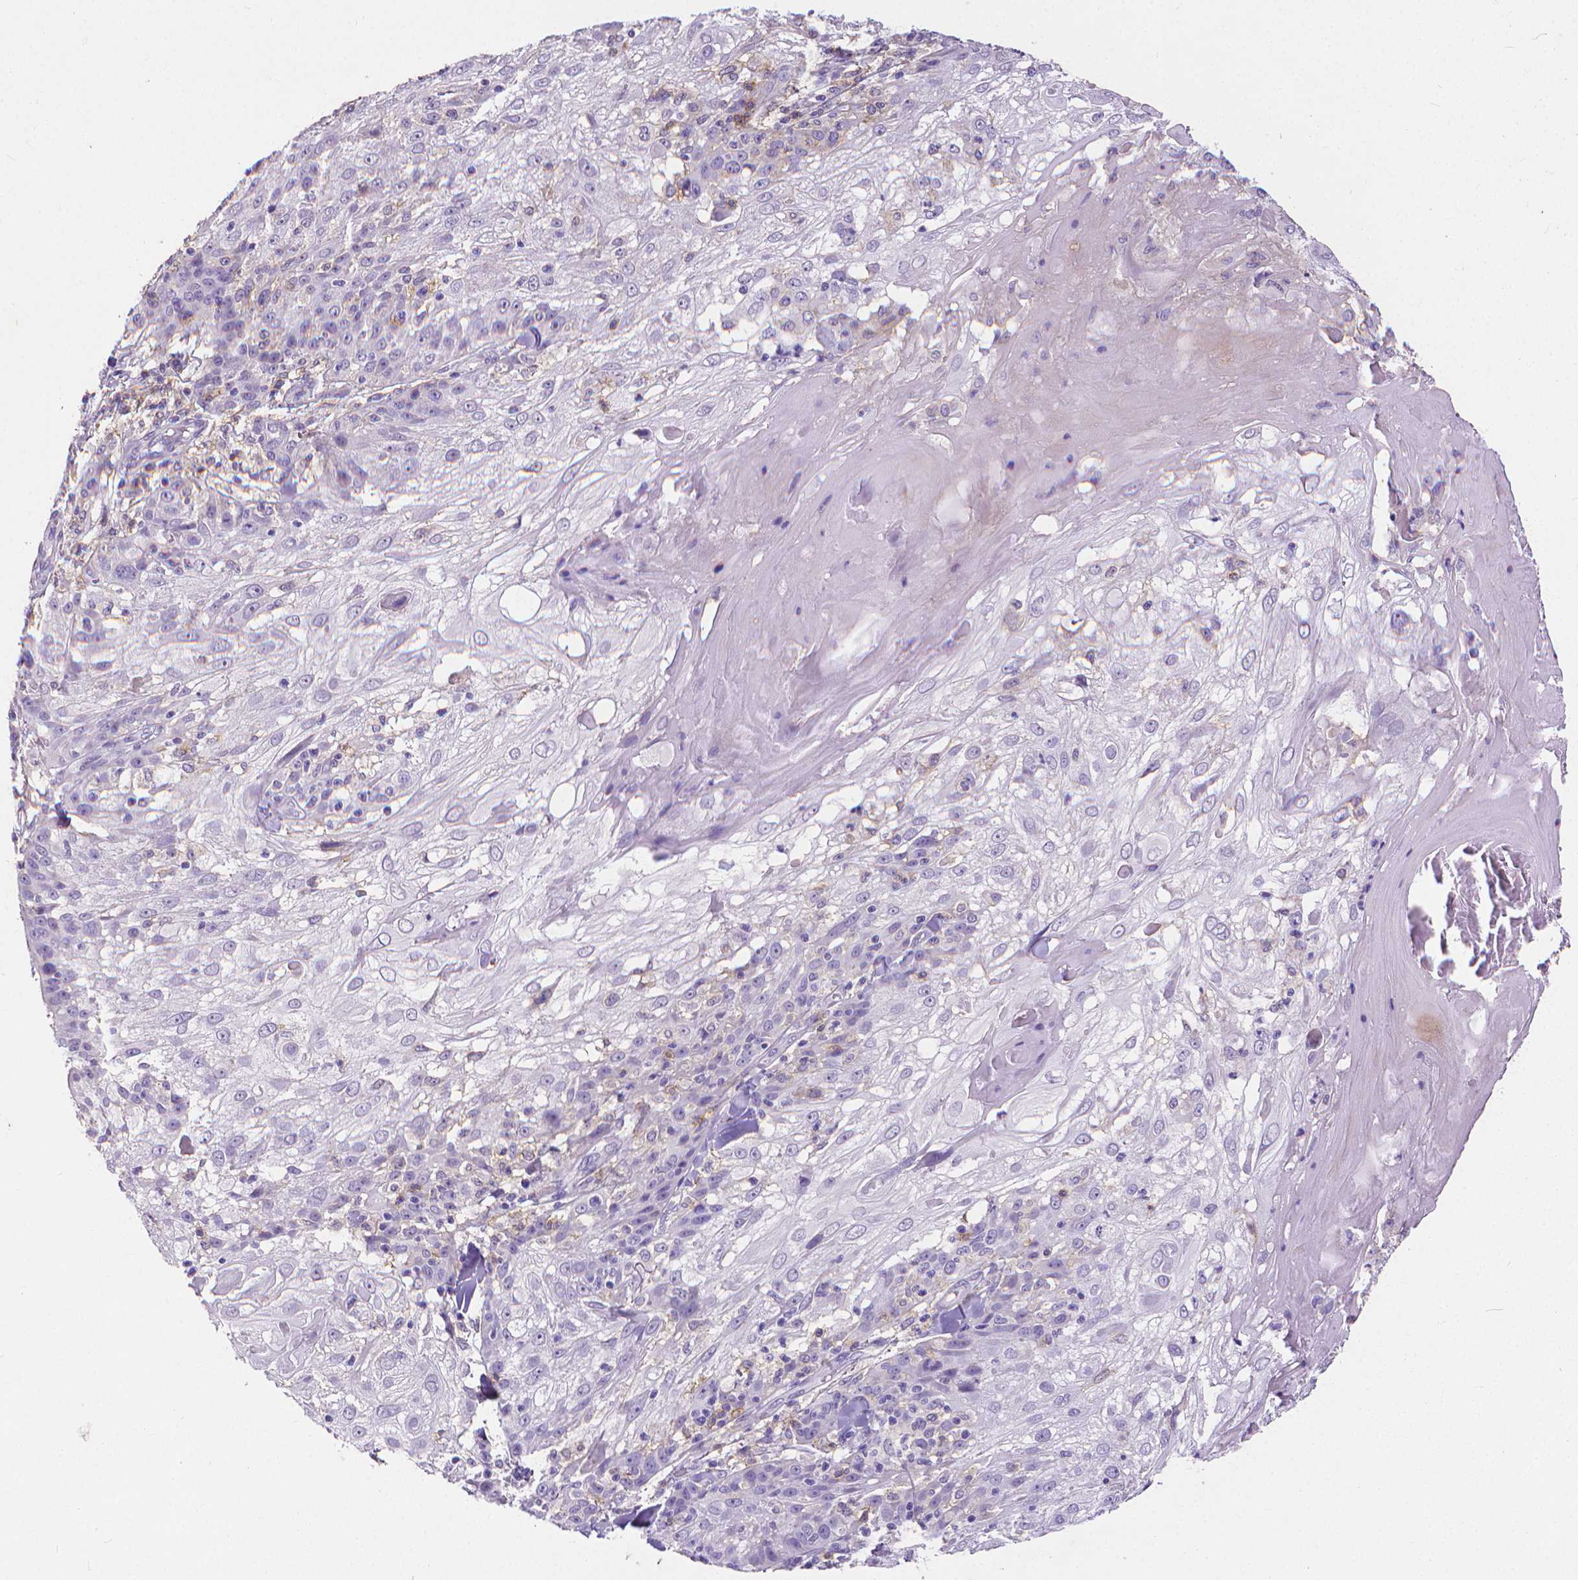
{"staining": {"intensity": "negative", "quantity": "none", "location": "none"}, "tissue": "skin cancer", "cell_type": "Tumor cells", "image_type": "cancer", "snomed": [{"axis": "morphology", "description": "Normal tissue, NOS"}, {"axis": "morphology", "description": "Squamous cell carcinoma, NOS"}, {"axis": "topography", "description": "Skin"}], "caption": "This histopathology image is of skin cancer stained with immunohistochemistry to label a protein in brown with the nuclei are counter-stained blue. There is no expression in tumor cells. (Immunohistochemistry (ihc), brightfield microscopy, high magnification).", "gene": "CD4", "patient": {"sex": "female", "age": 83}}